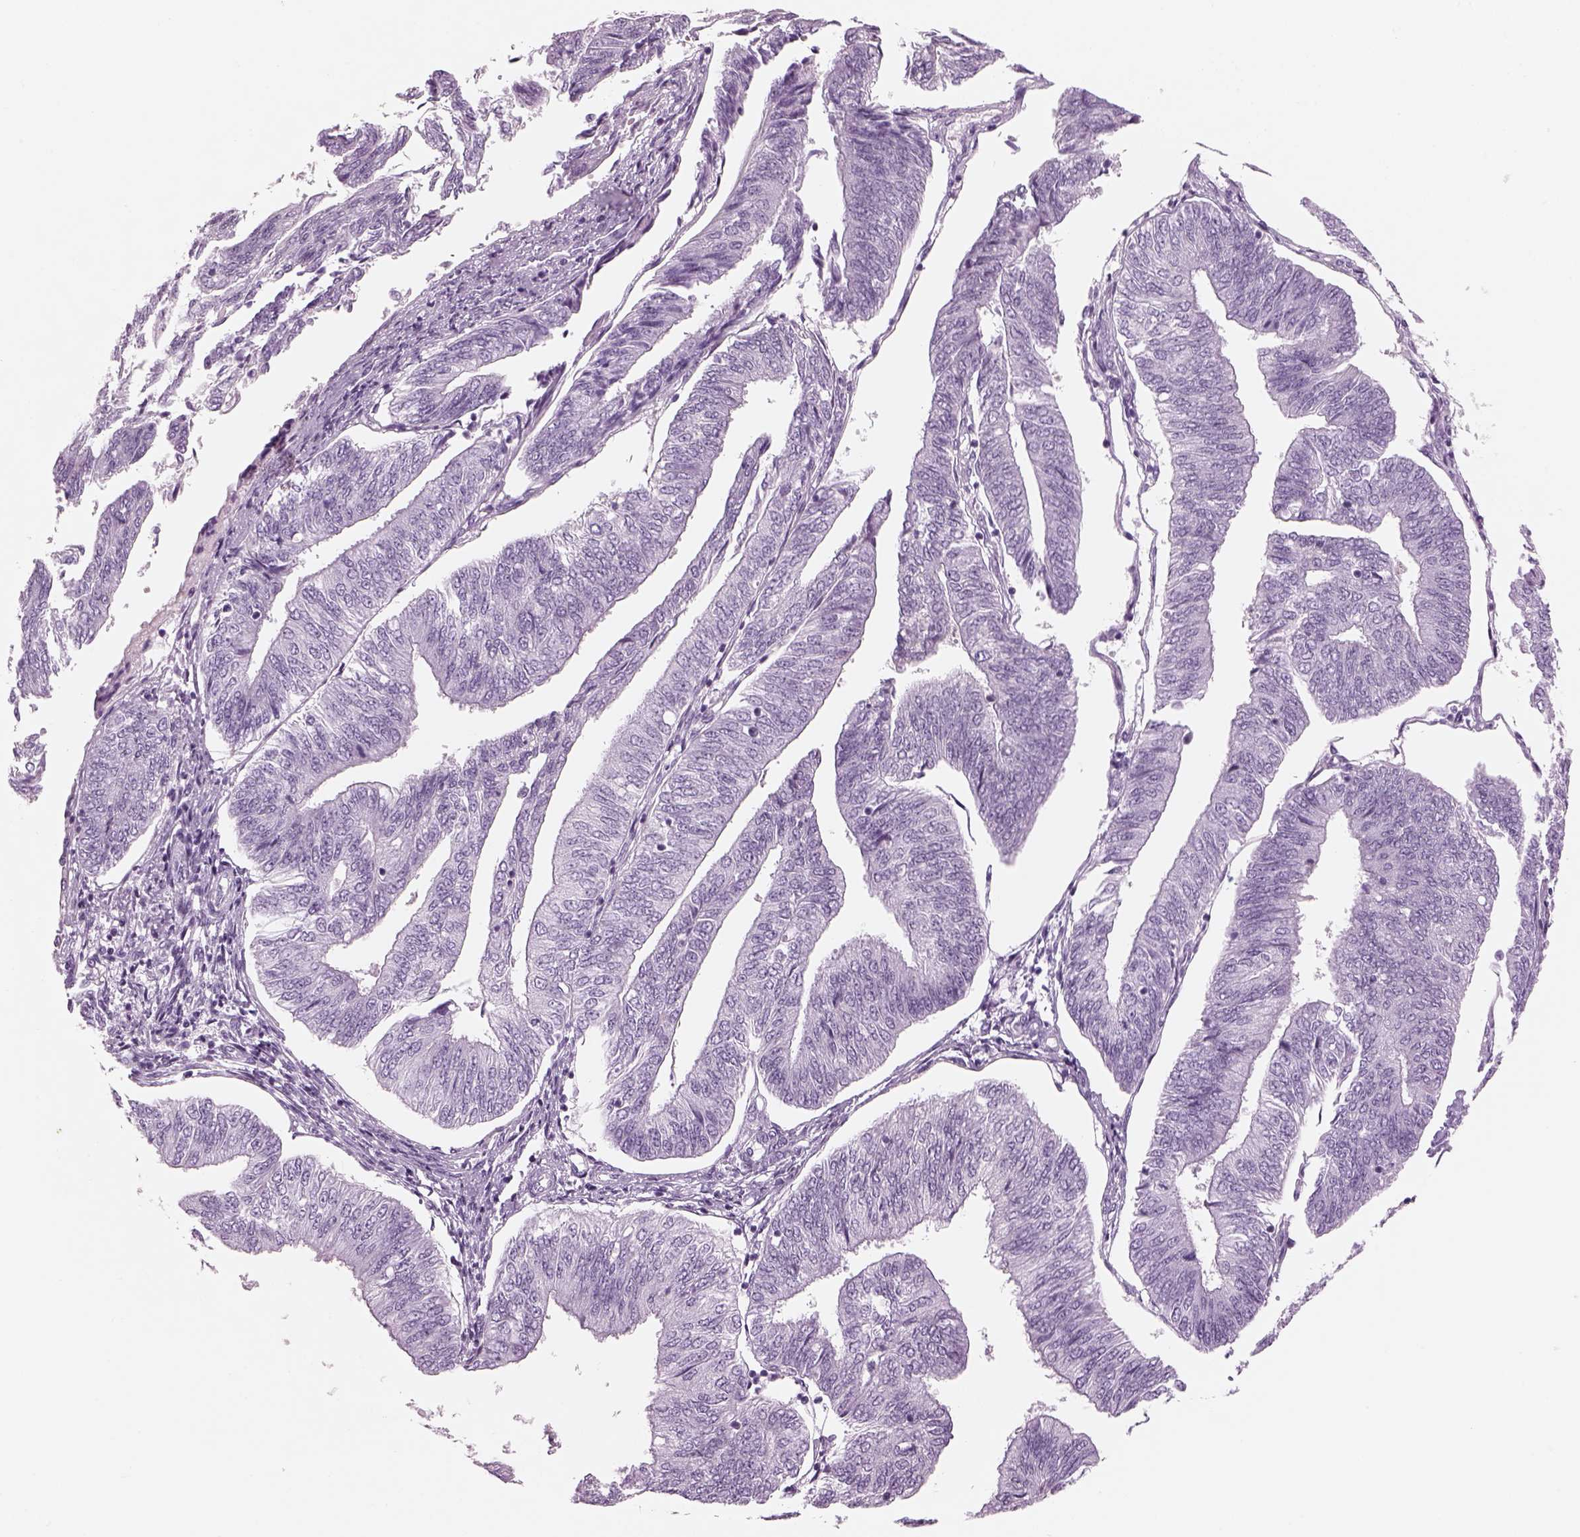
{"staining": {"intensity": "negative", "quantity": "none", "location": "none"}, "tissue": "endometrial cancer", "cell_type": "Tumor cells", "image_type": "cancer", "snomed": [{"axis": "morphology", "description": "Adenocarcinoma, NOS"}, {"axis": "topography", "description": "Endometrium"}], "caption": "An IHC histopathology image of endometrial adenocarcinoma is shown. There is no staining in tumor cells of endometrial adenocarcinoma.", "gene": "SAG", "patient": {"sex": "female", "age": 58}}